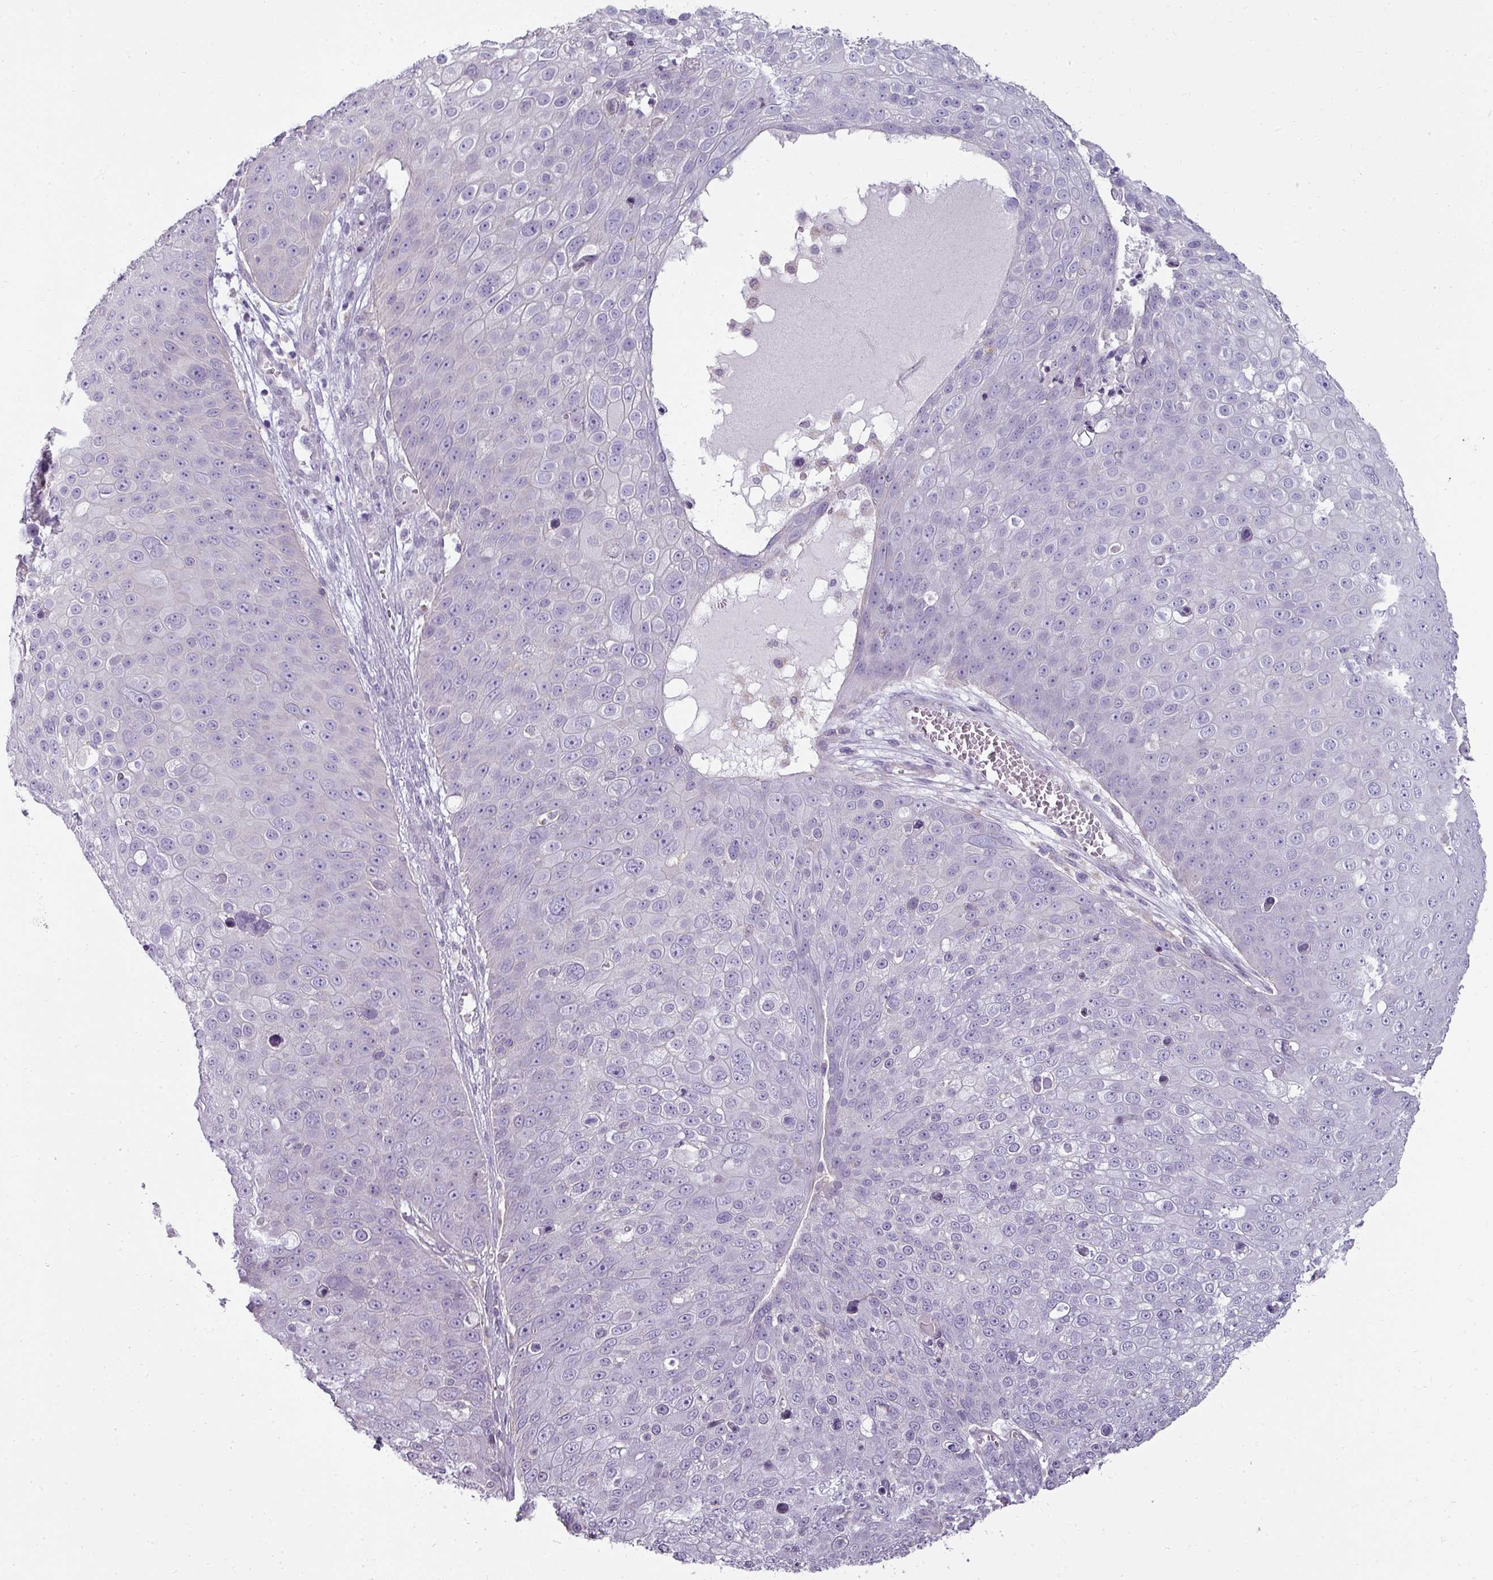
{"staining": {"intensity": "negative", "quantity": "none", "location": "none"}, "tissue": "skin cancer", "cell_type": "Tumor cells", "image_type": "cancer", "snomed": [{"axis": "morphology", "description": "Squamous cell carcinoma, NOS"}, {"axis": "topography", "description": "Skin"}], "caption": "Protein analysis of squamous cell carcinoma (skin) exhibits no significant staining in tumor cells.", "gene": "ASB1", "patient": {"sex": "male", "age": 71}}